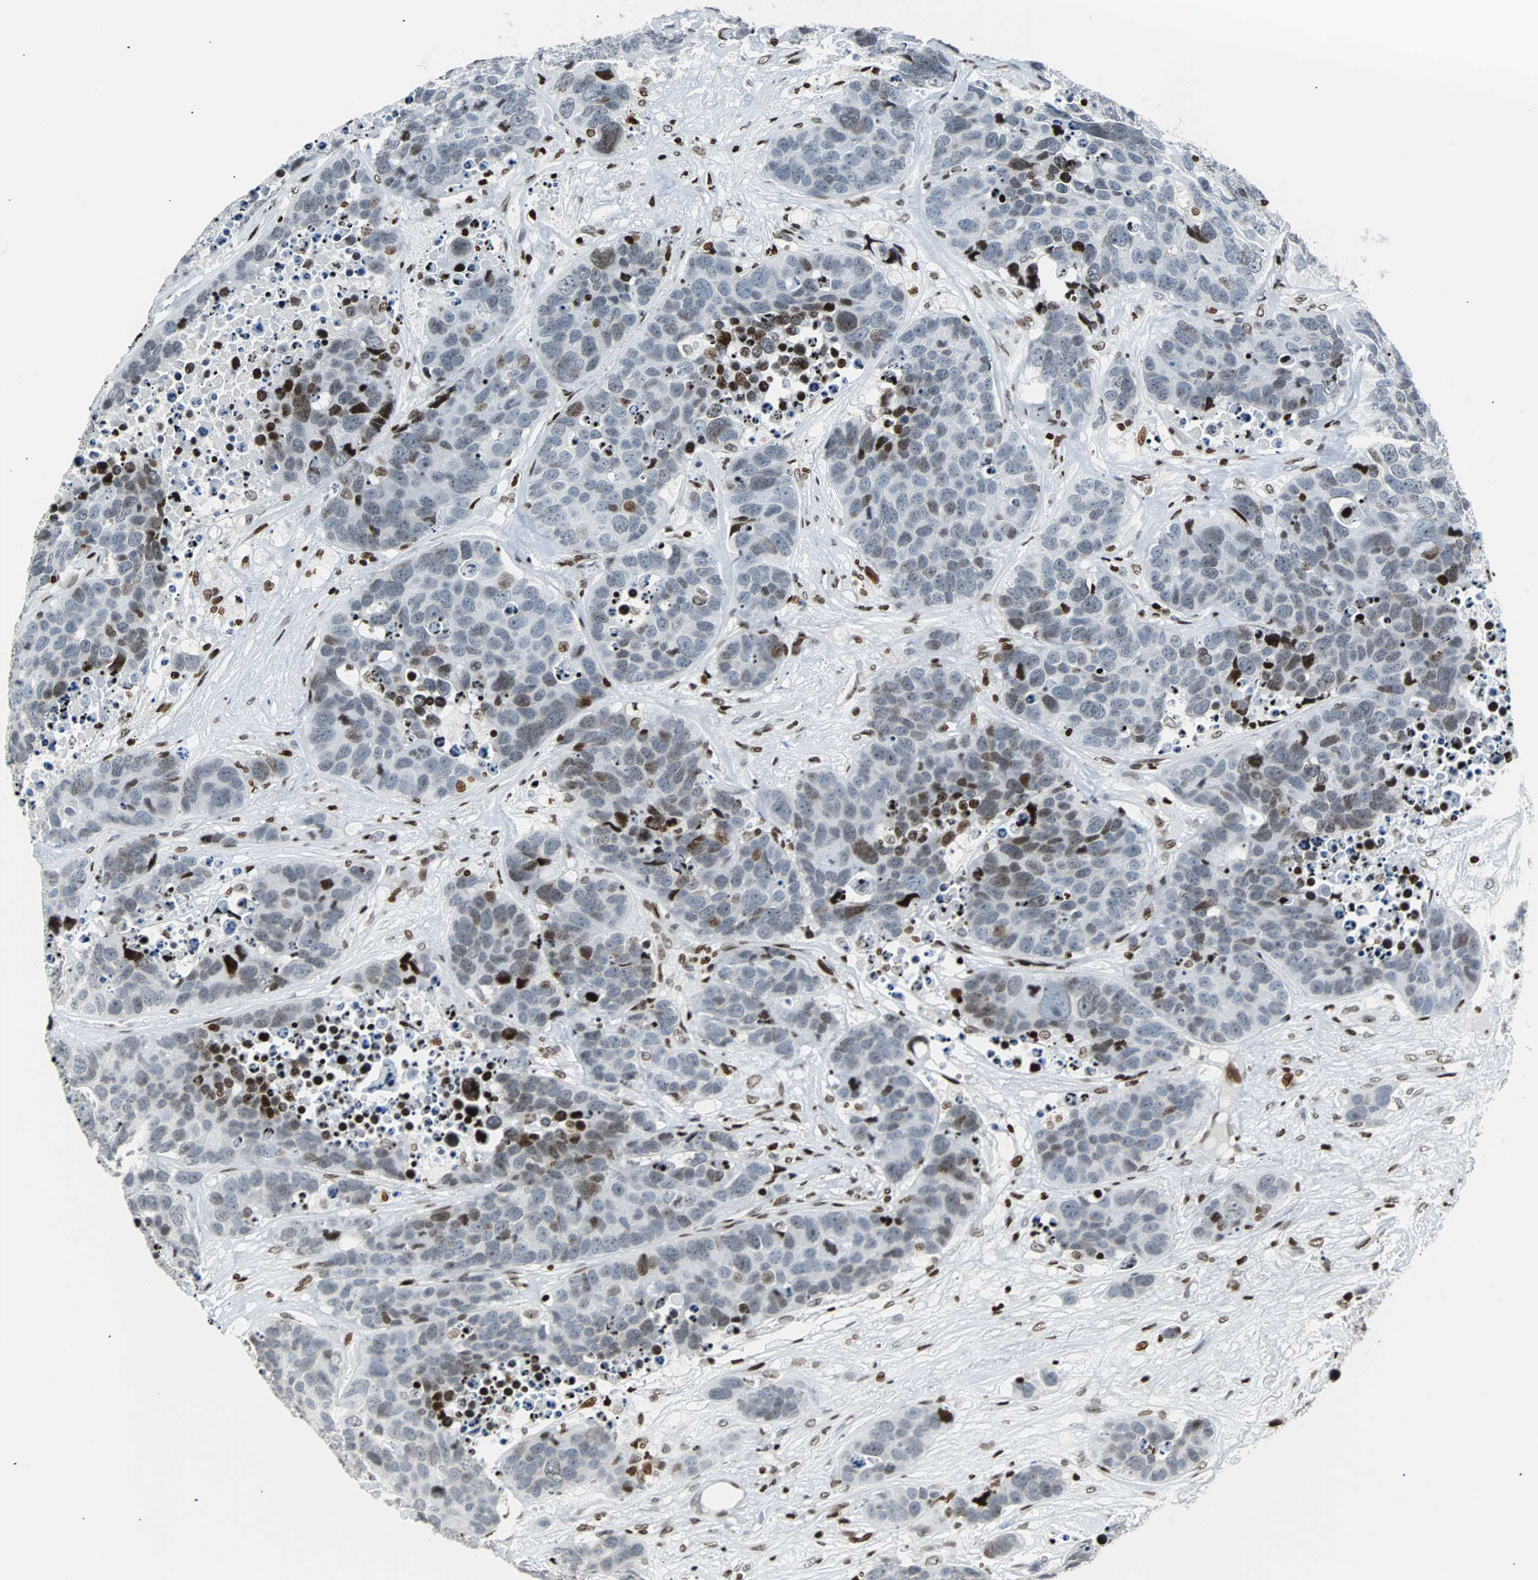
{"staining": {"intensity": "moderate", "quantity": "25%-75%", "location": "nuclear"}, "tissue": "carcinoid", "cell_type": "Tumor cells", "image_type": "cancer", "snomed": [{"axis": "morphology", "description": "Carcinoid, malignant, NOS"}, {"axis": "topography", "description": "Lung"}], "caption": "Immunohistochemical staining of carcinoid (malignant) displays medium levels of moderate nuclear positivity in approximately 25%-75% of tumor cells. The staining was performed using DAB (3,3'-diaminobenzidine) to visualize the protein expression in brown, while the nuclei were stained in blue with hematoxylin (Magnification: 20x).", "gene": "ZNF131", "patient": {"sex": "male", "age": 60}}